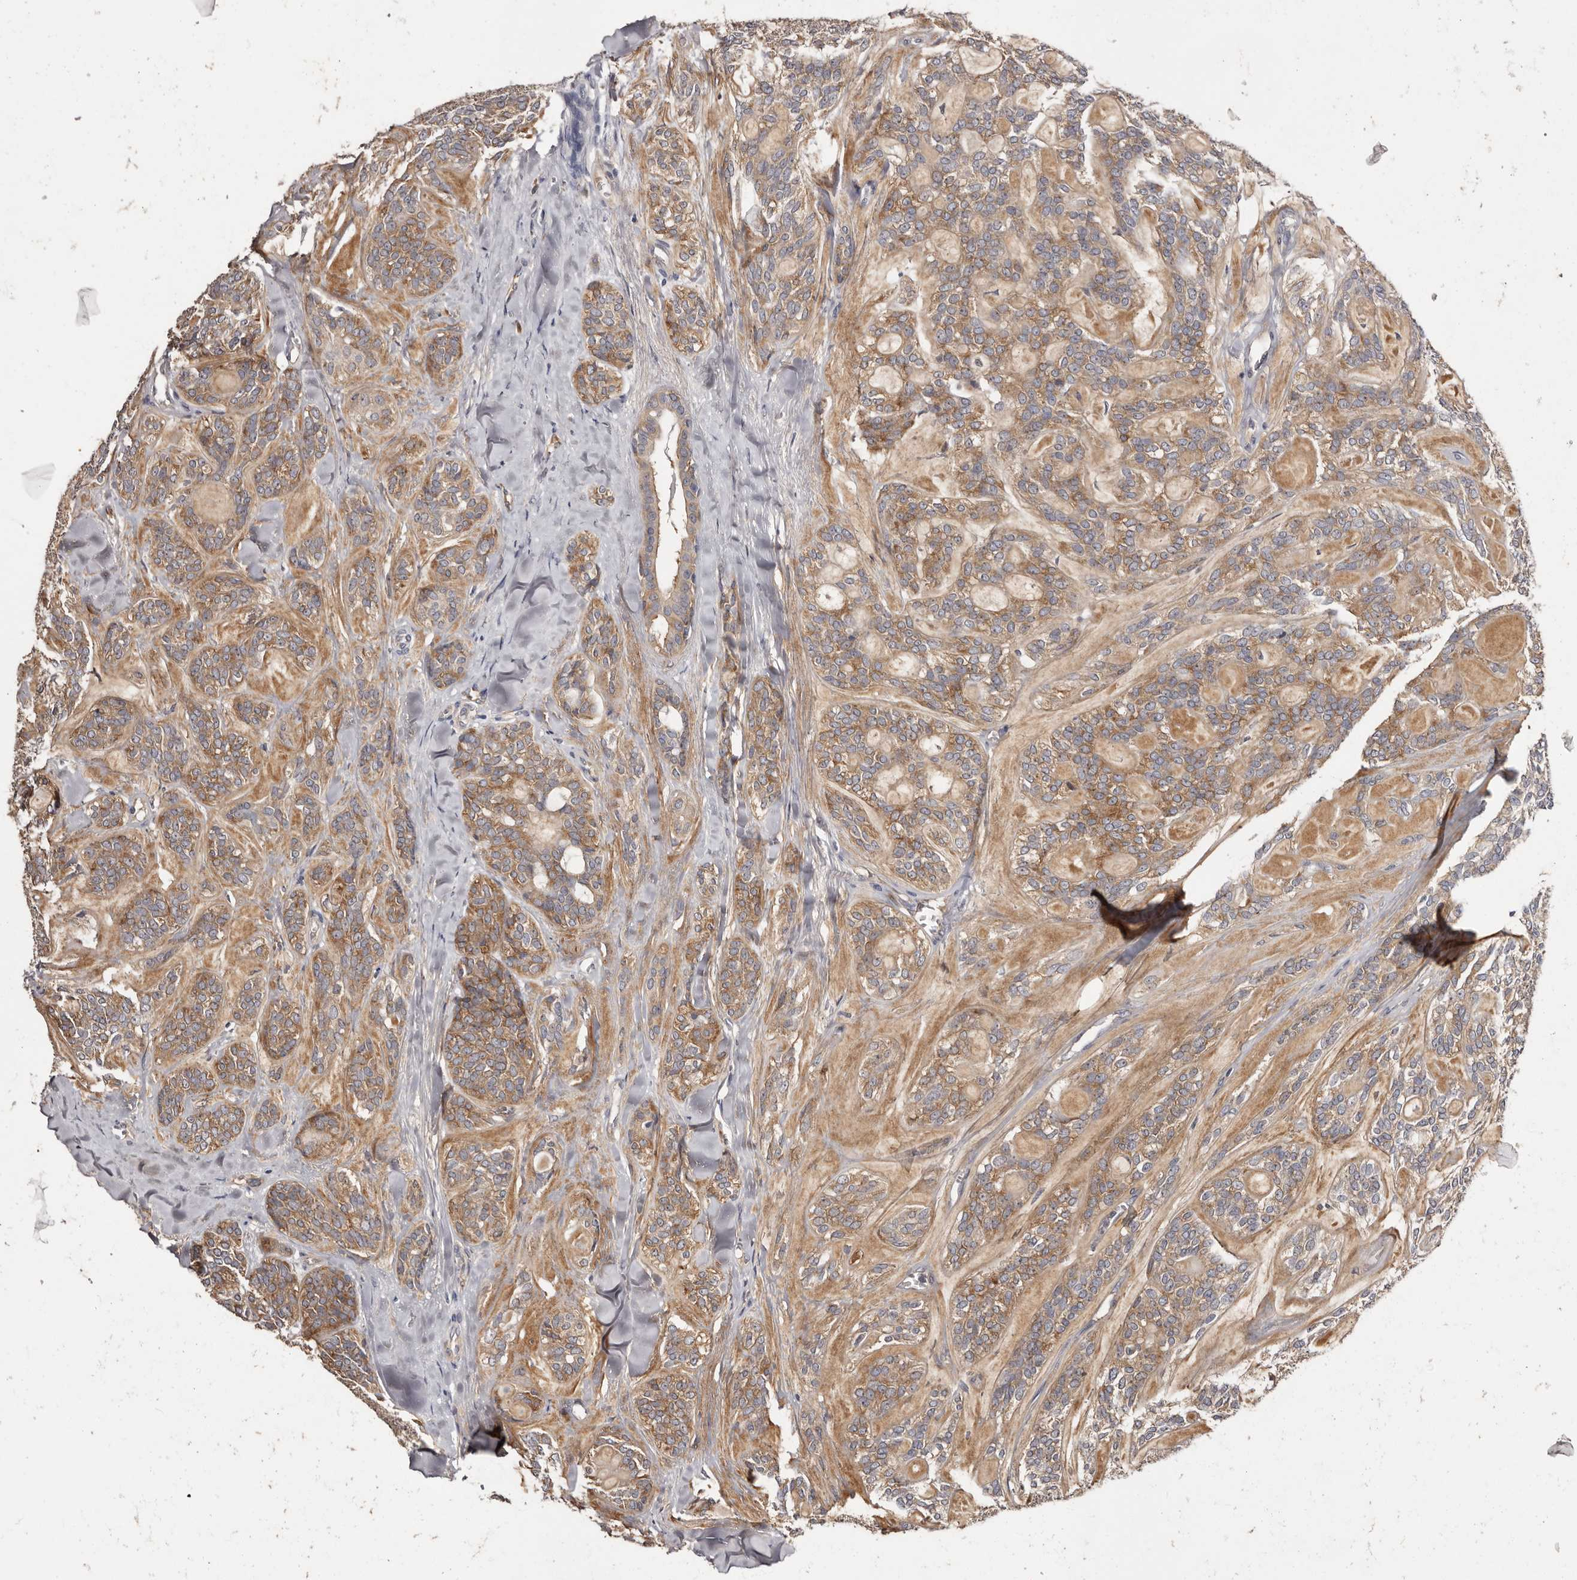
{"staining": {"intensity": "moderate", "quantity": ">75%", "location": "cytoplasmic/membranous"}, "tissue": "head and neck cancer", "cell_type": "Tumor cells", "image_type": "cancer", "snomed": [{"axis": "morphology", "description": "Adenocarcinoma, NOS"}, {"axis": "topography", "description": "Head-Neck"}], "caption": "This is an image of IHC staining of adenocarcinoma (head and neck), which shows moderate expression in the cytoplasmic/membranous of tumor cells.", "gene": "LTV1", "patient": {"sex": "male", "age": 66}}